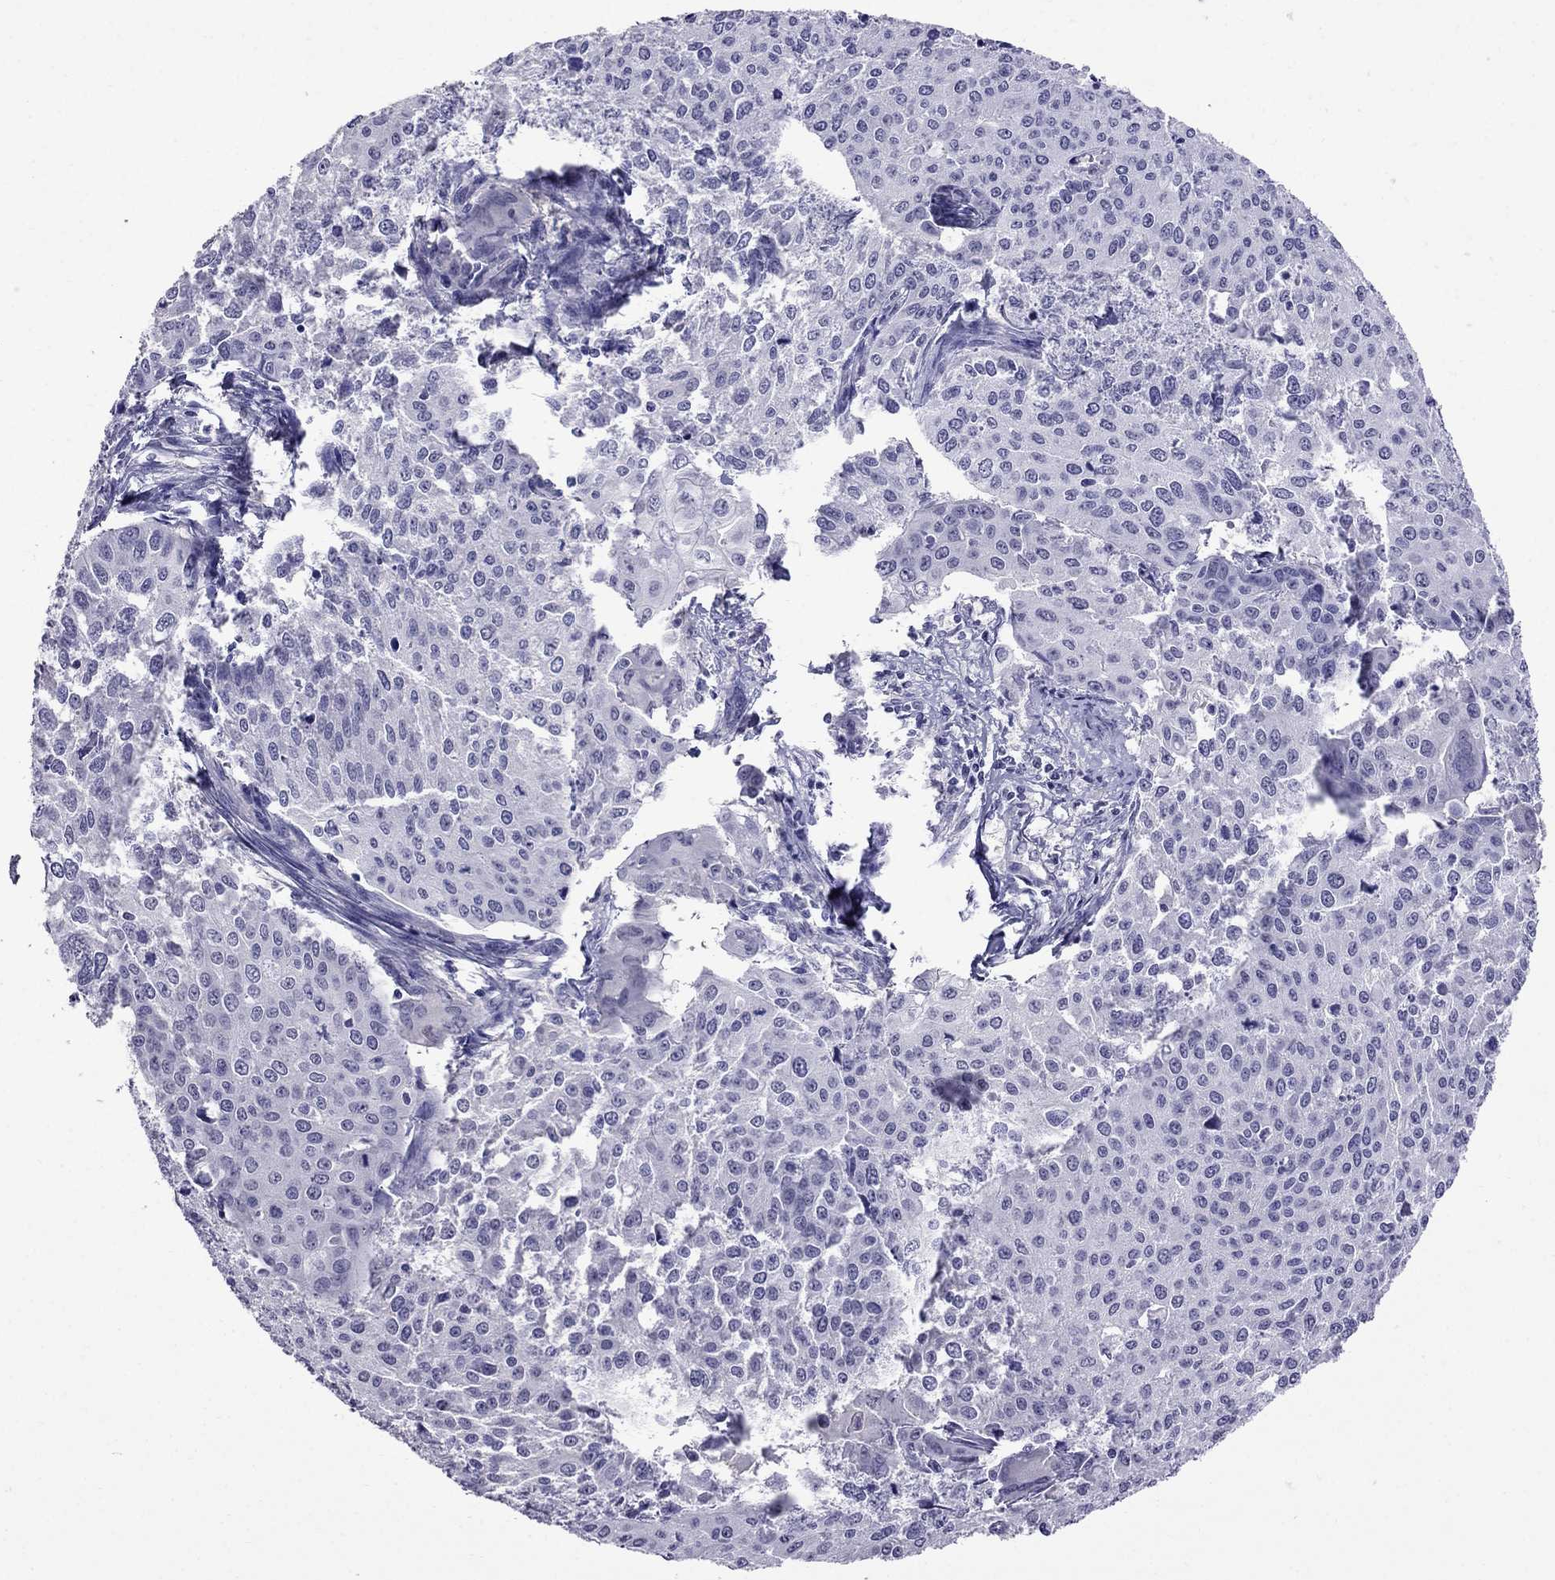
{"staining": {"intensity": "negative", "quantity": "none", "location": "none"}, "tissue": "cervical cancer", "cell_type": "Tumor cells", "image_type": "cancer", "snomed": [{"axis": "morphology", "description": "Squamous cell carcinoma, NOS"}, {"axis": "topography", "description": "Cervix"}], "caption": "Immunohistochemistry (IHC) of cervical squamous cell carcinoma shows no expression in tumor cells.", "gene": "OLFM4", "patient": {"sex": "female", "age": 38}}